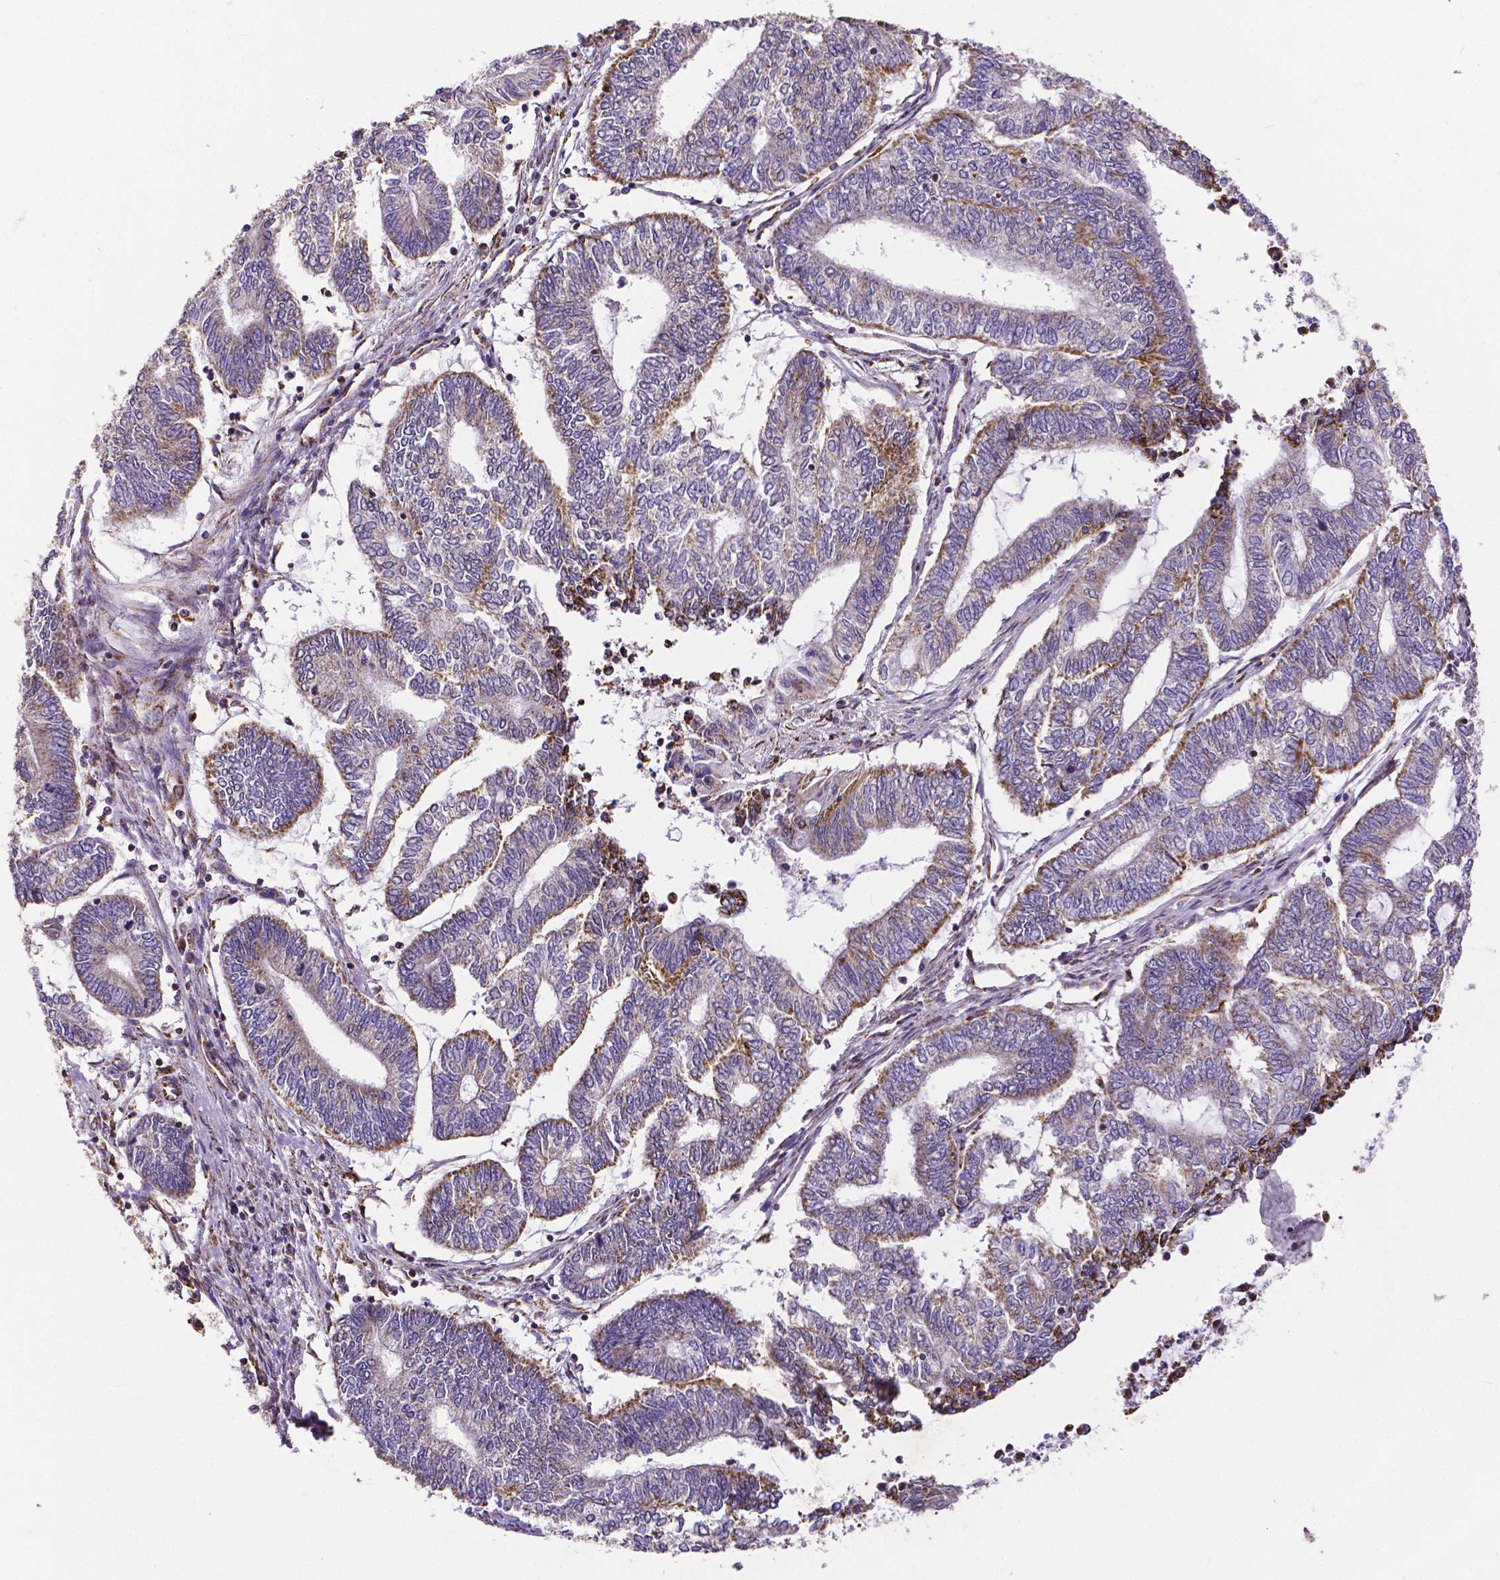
{"staining": {"intensity": "moderate", "quantity": "25%-75%", "location": "cytoplasmic/membranous"}, "tissue": "endometrial cancer", "cell_type": "Tumor cells", "image_type": "cancer", "snomed": [{"axis": "morphology", "description": "Adenocarcinoma, NOS"}, {"axis": "topography", "description": "Uterus"}, {"axis": "topography", "description": "Endometrium"}], "caption": "Moderate cytoplasmic/membranous expression for a protein is identified in approximately 25%-75% of tumor cells of adenocarcinoma (endometrial) using immunohistochemistry.", "gene": "MACC1", "patient": {"sex": "female", "age": 70}}